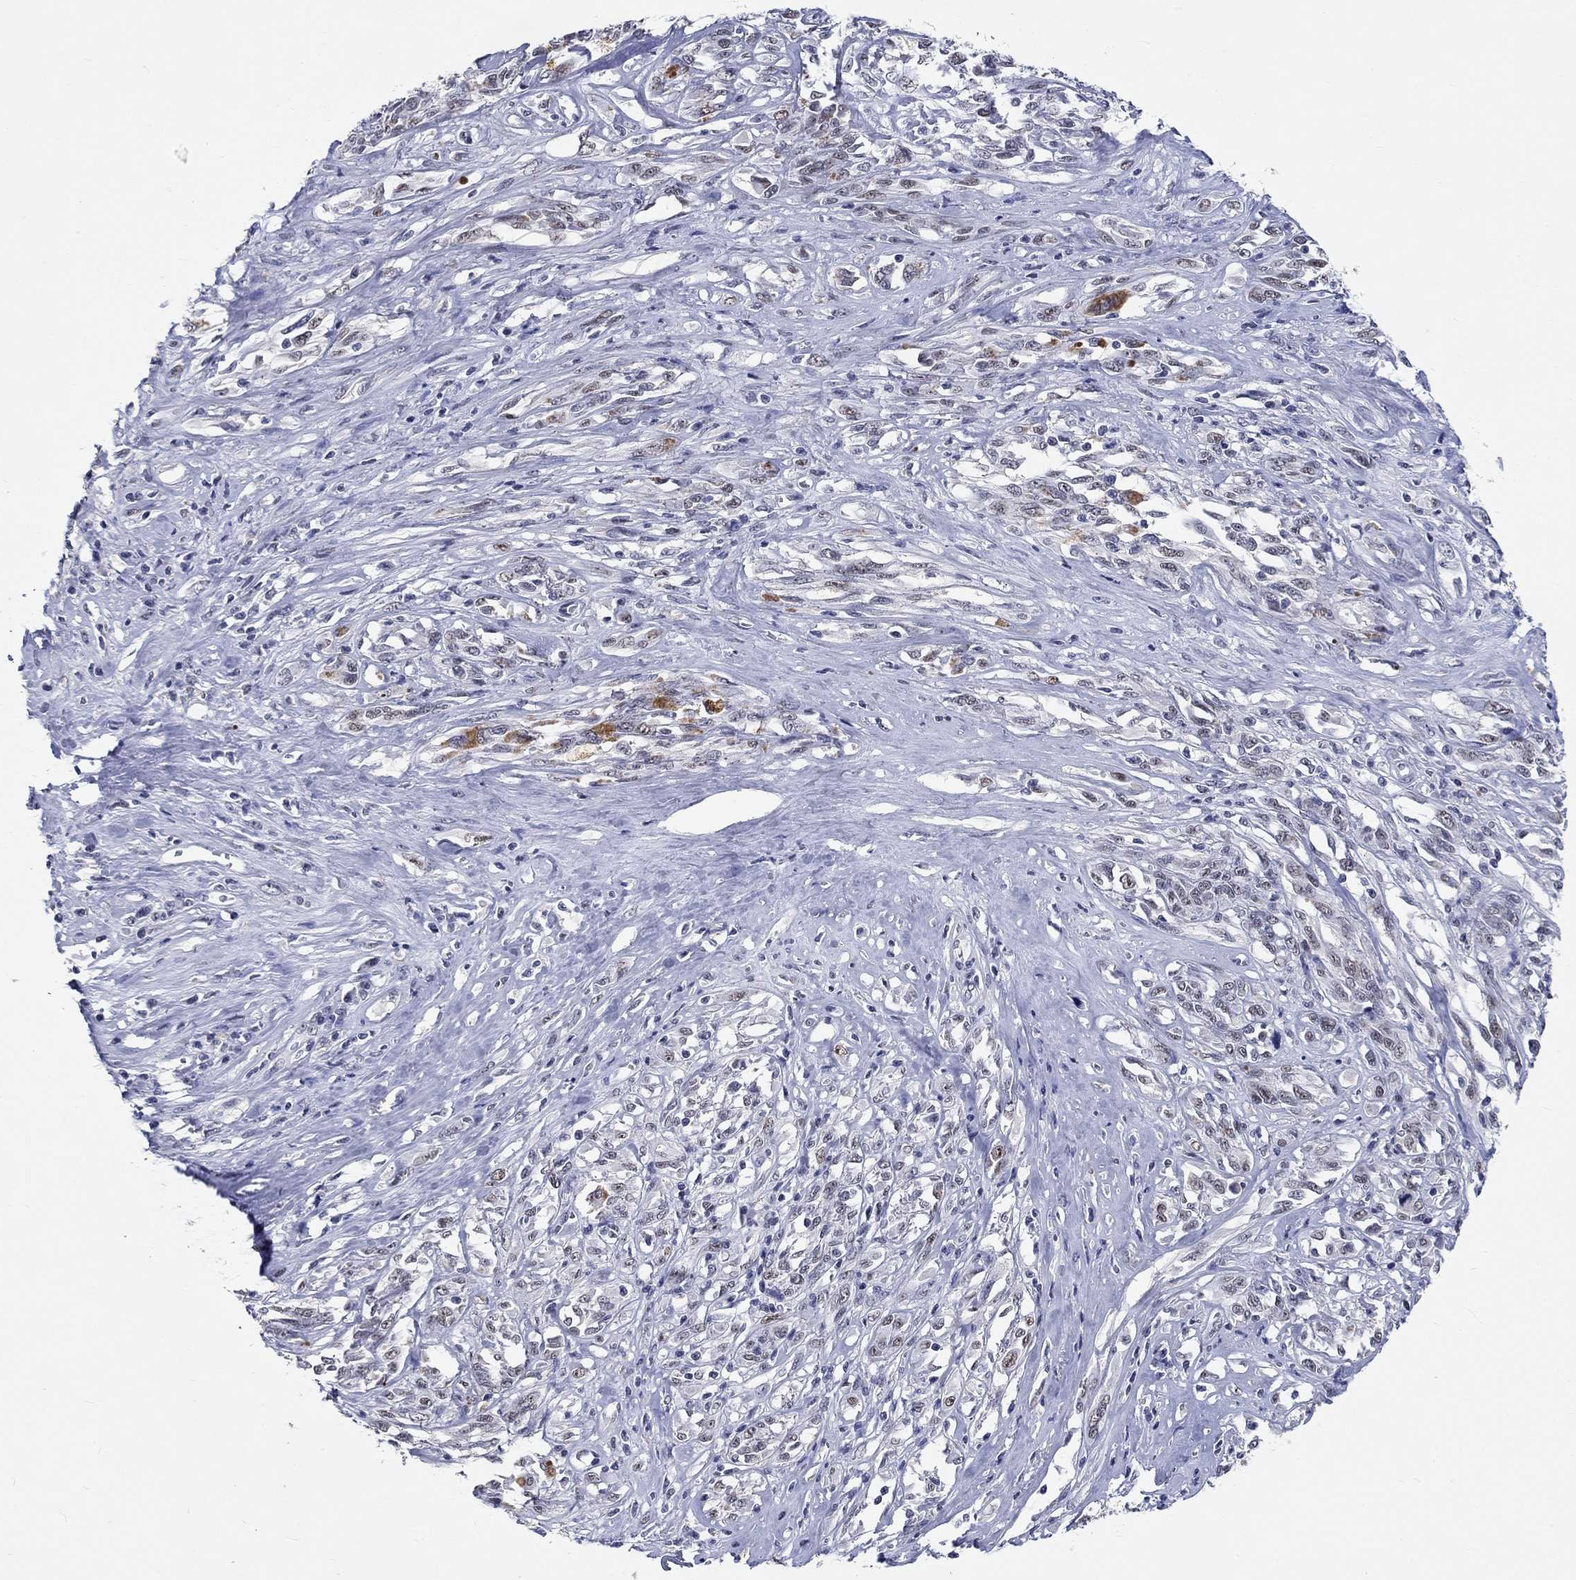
{"staining": {"intensity": "strong", "quantity": "25%-75%", "location": "nuclear"}, "tissue": "melanoma", "cell_type": "Tumor cells", "image_type": "cancer", "snomed": [{"axis": "morphology", "description": "Malignant melanoma, NOS"}, {"axis": "topography", "description": "Skin"}], "caption": "Tumor cells reveal high levels of strong nuclear positivity in approximately 25%-75% of cells in malignant melanoma.", "gene": "GRIN1", "patient": {"sex": "female", "age": 91}}